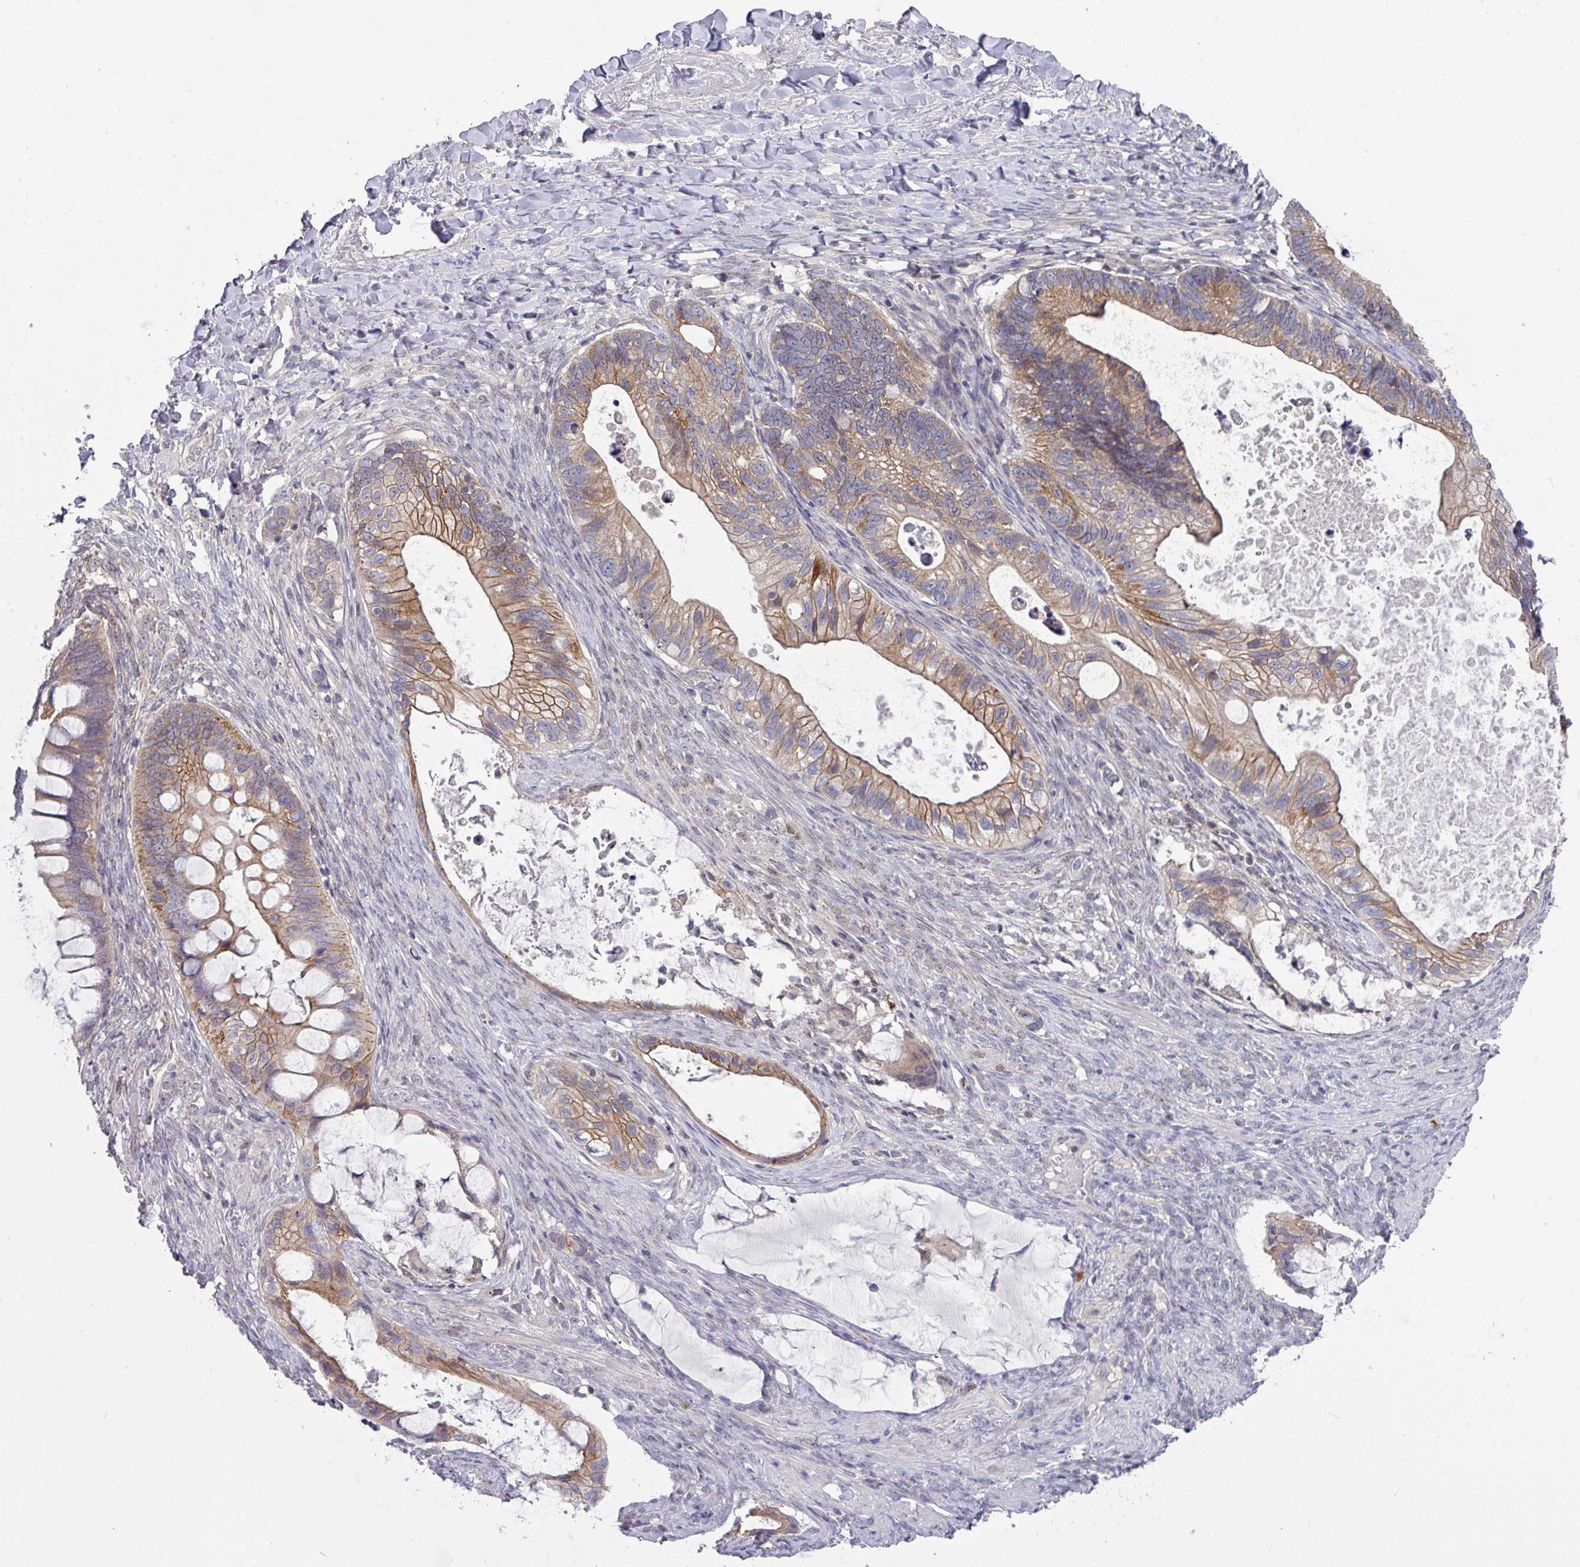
{"staining": {"intensity": "moderate", "quantity": ">75%", "location": "cytoplasmic/membranous"}, "tissue": "ovarian cancer", "cell_type": "Tumor cells", "image_type": "cancer", "snomed": [{"axis": "morphology", "description": "Cystadenocarcinoma, mucinous, NOS"}, {"axis": "topography", "description": "Ovary"}], "caption": "Ovarian cancer (mucinous cystadenocarcinoma) stained with a protein marker shows moderate staining in tumor cells.", "gene": "DCAF12L2", "patient": {"sex": "female", "age": 61}}